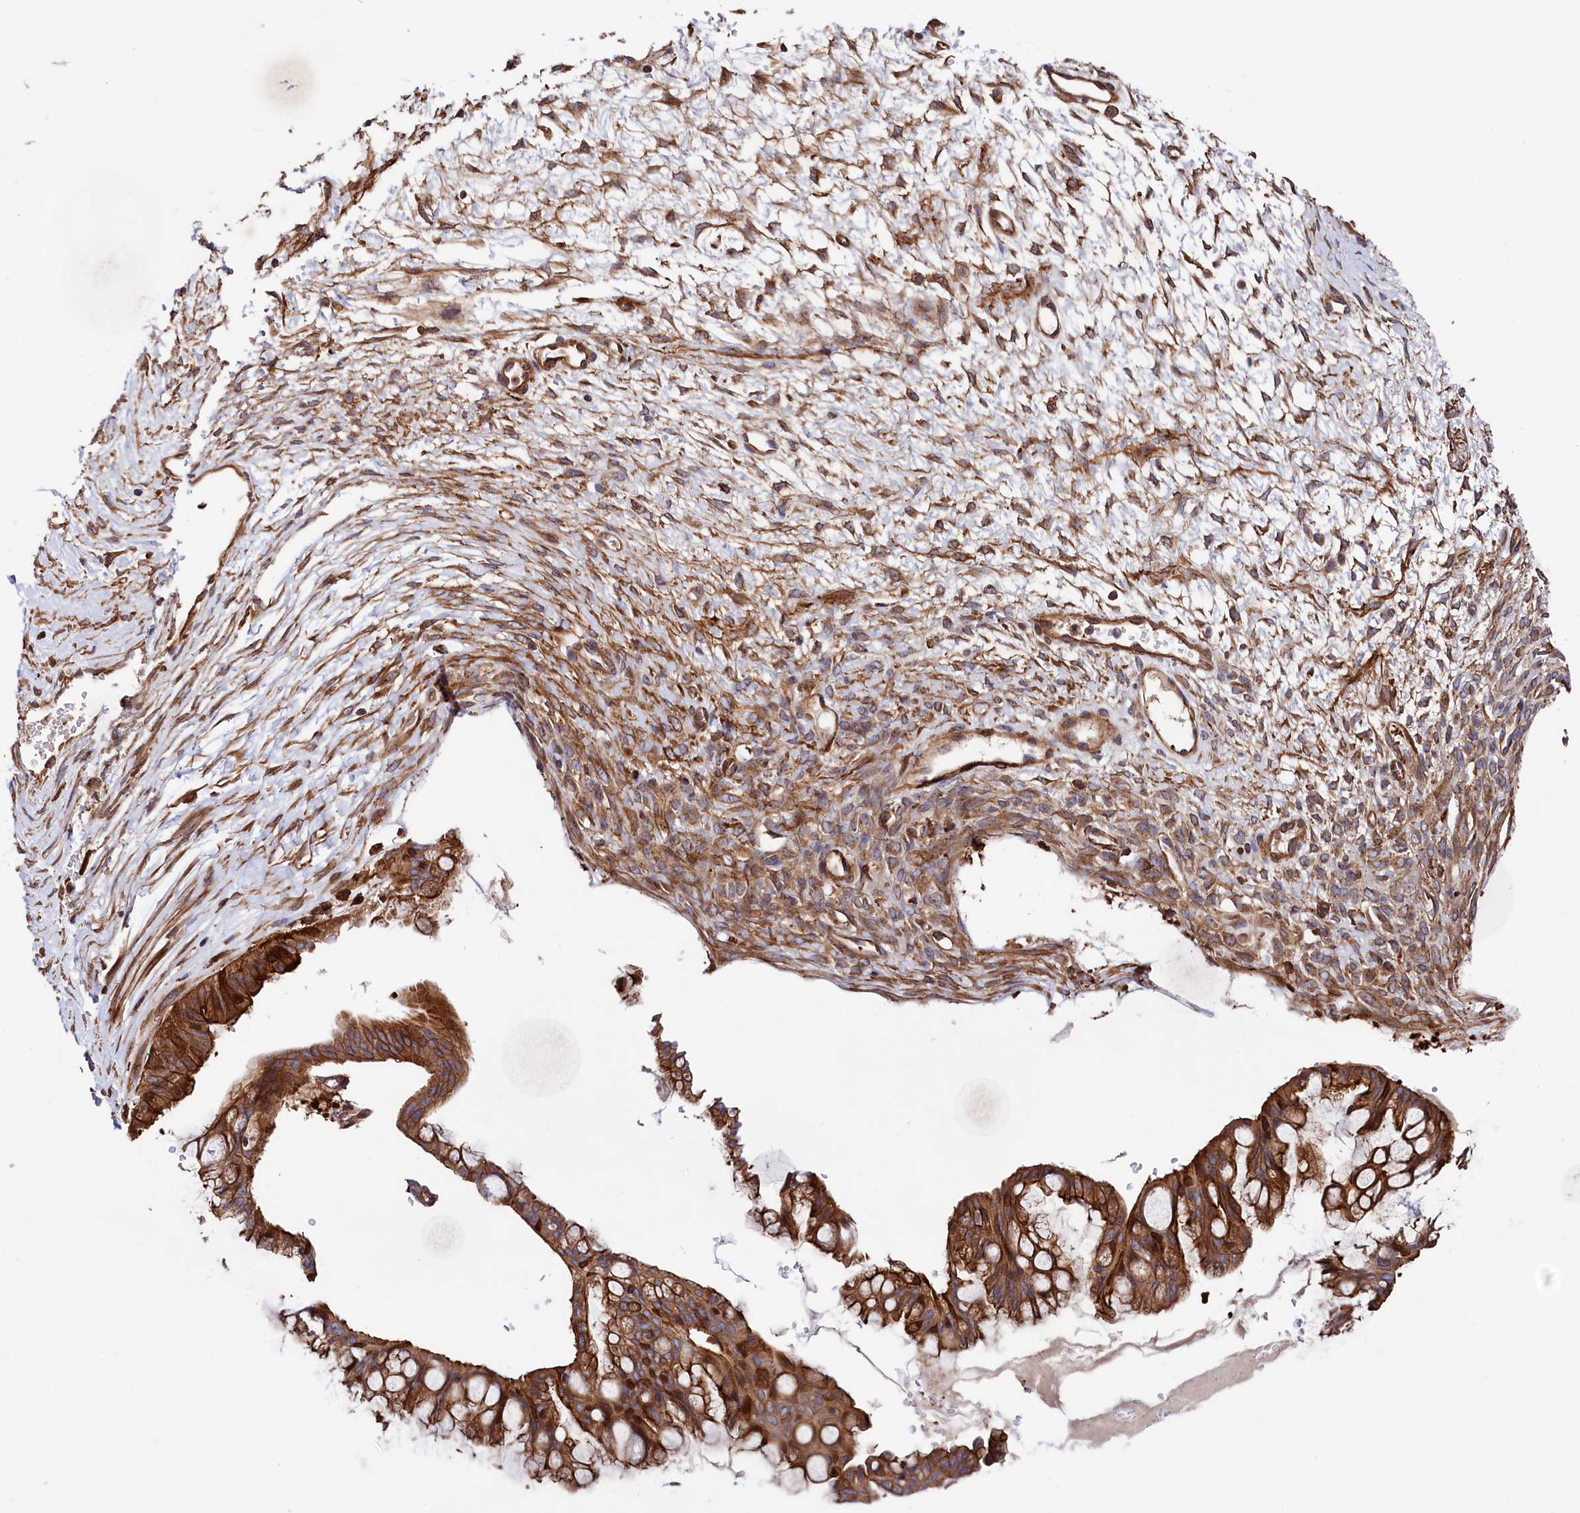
{"staining": {"intensity": "strong", "quantity": ">75%", "location": "cytoplasmic/membranous"}, "tissue": "ovarian cancer", "cell_type": "Tumor cells", "image_type": "cancer", "snomed": [{"axis": "morphology", "description": "Cystadenocarcinoma, mucinous, NOS"}, {"axis": "topography", "description": "Ovary"}], "caption": "A high amount of strong cytoplasmic/membranous expression is present in about >75% of tumor cells in ovarian mucinous cystadenocarcinoma tissue.", "gene": "STAMBPL1", "patient": {"sex": "female", "age": 73}}